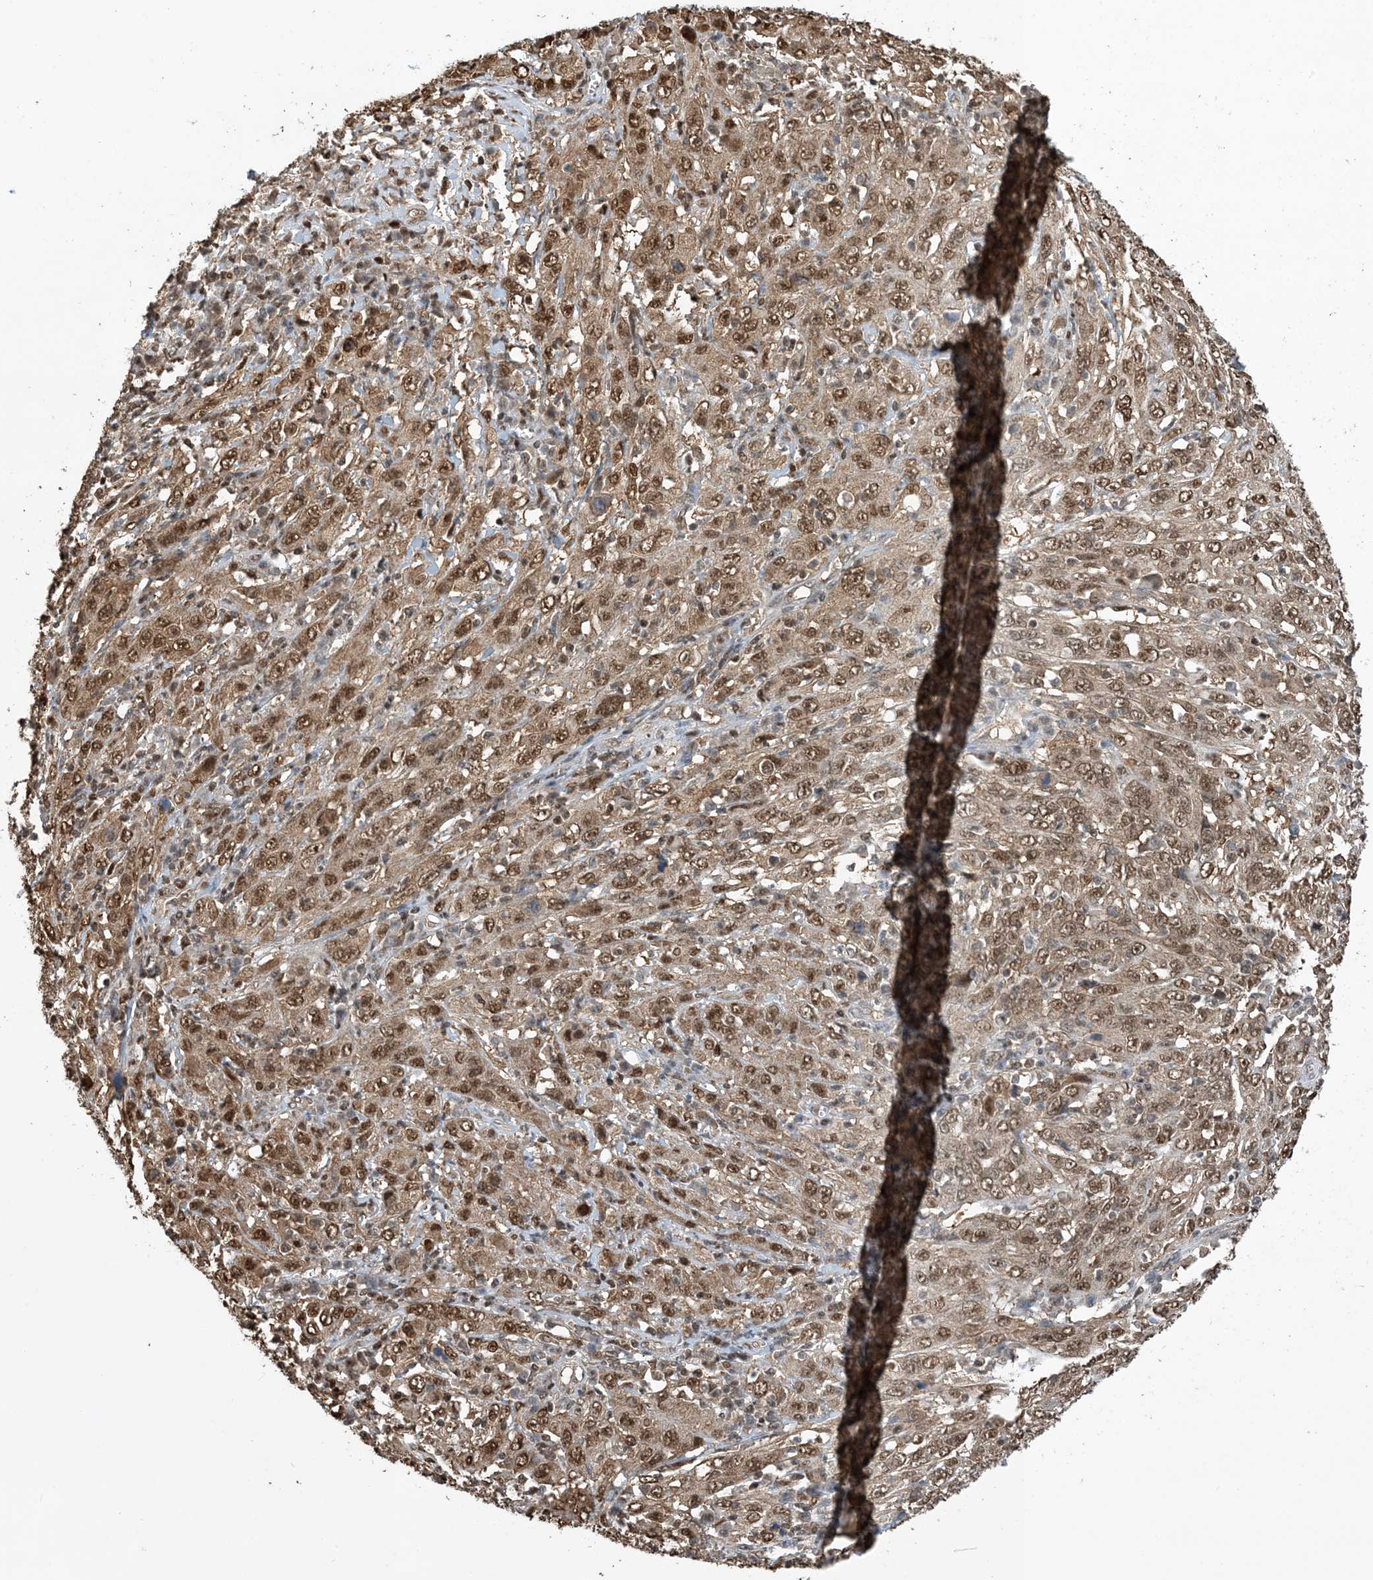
{"staining": {"intensity": "moderate", "quantity": ">75%", "location": "cytoplasmic/membranous,nuclear"}, "tissue": "cervical cancer", "cell_type": "Tumor cells", "image_type": "cancer", "snomed": [{"axis": "morphology", "description": "Squamous cell carcinoma, NOS"}, {"axis": "topography", "description": "Cervix"}], "caption": "An IHC micrograph of tumor tissue is shown. Protein staining in brown labels moderate cytoplasmic/membranous and nuclear positivity in cervical squamous cell carcinoma within tumor cells.", "gene": "HSPA1A", "patient": {"sex": "female", "age": 46}}